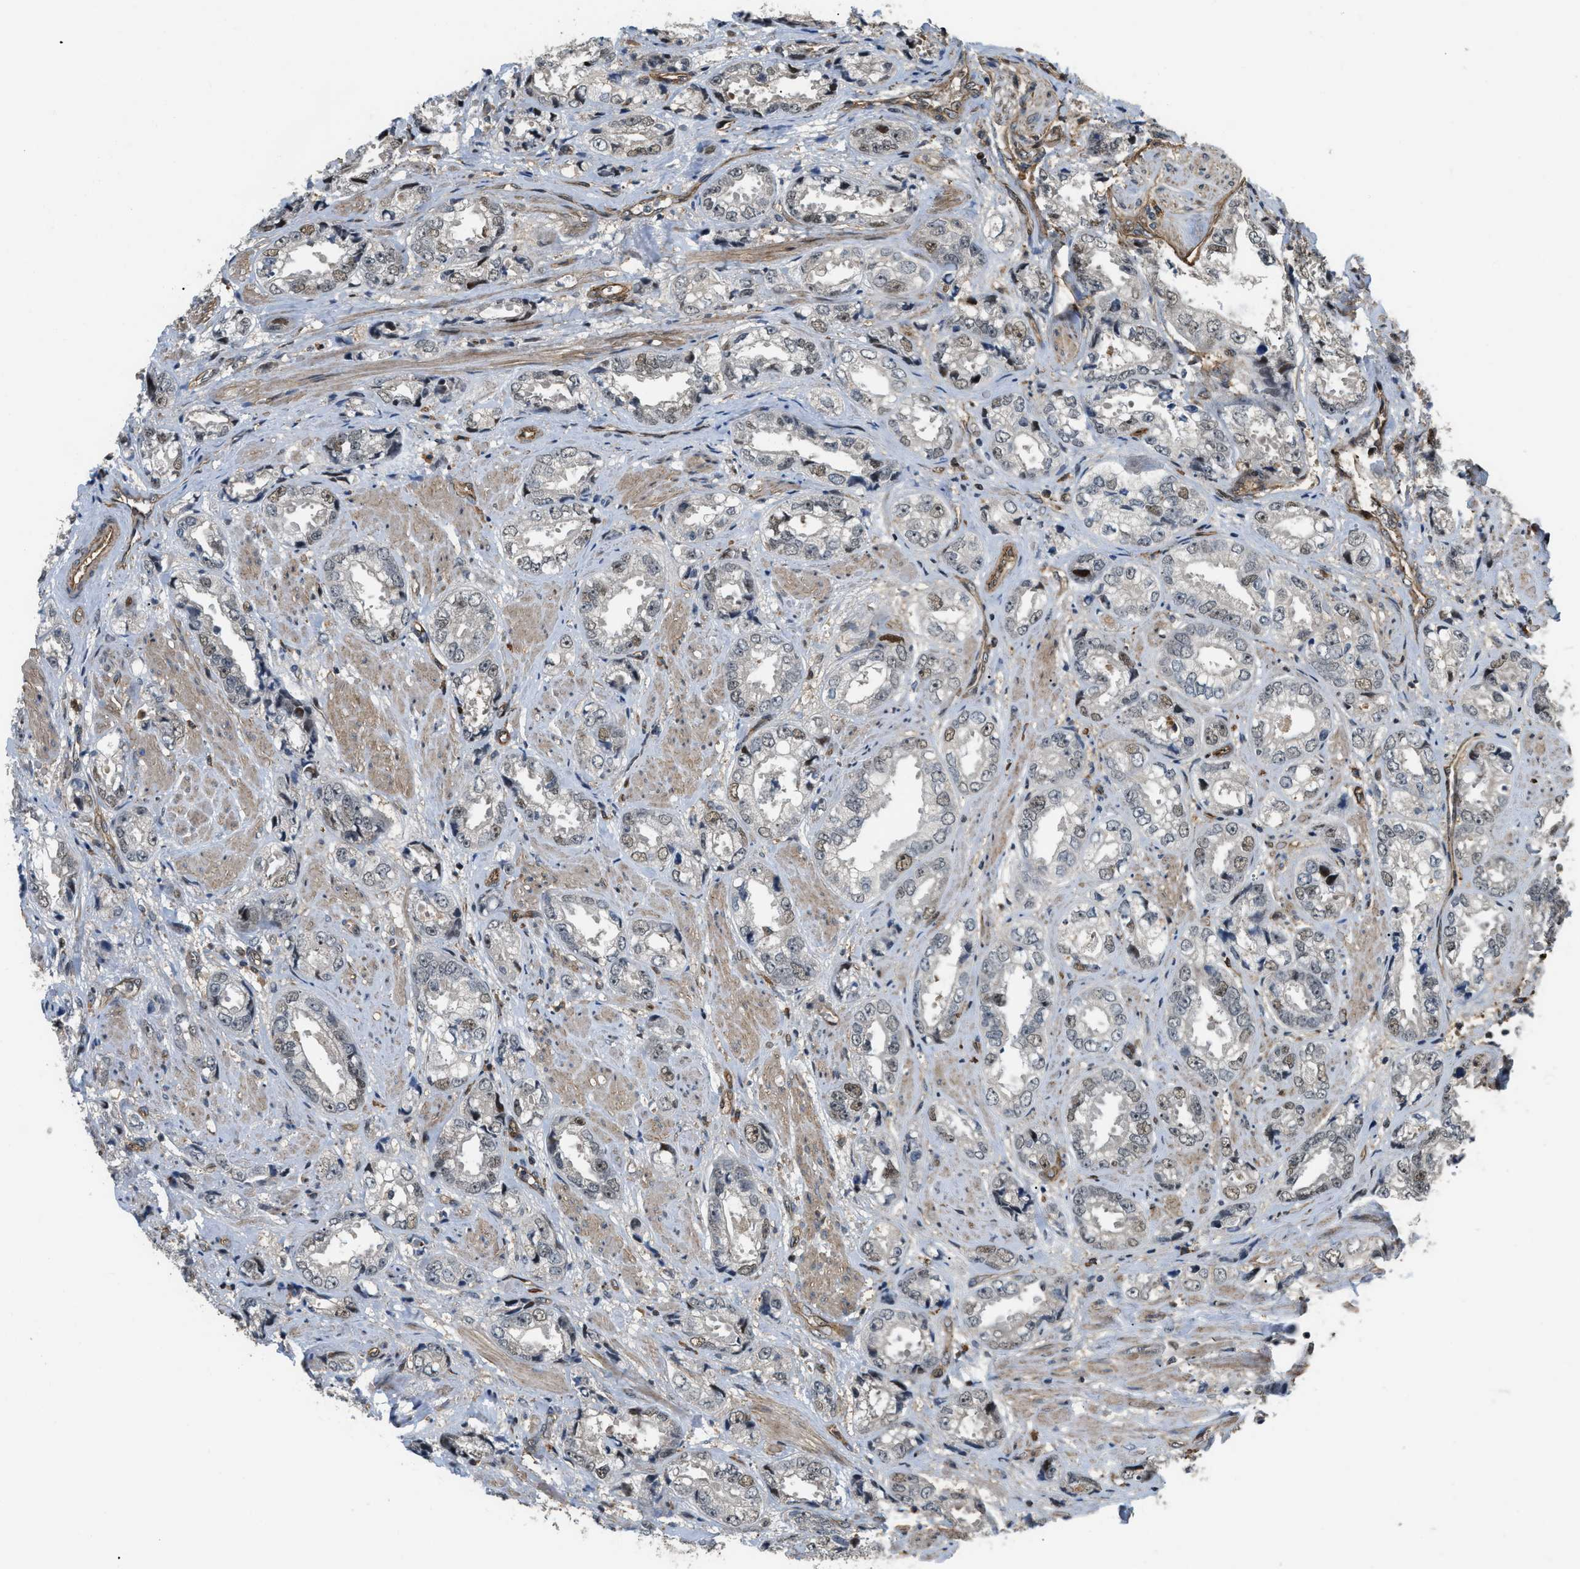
{"staining": {"intensity": "negative", "quantity": "none", "location": "none"}, "tissue": "prostate cancer", "cell_type": "Tumor cells", "image_type": "cancer", "snomed": [{"axis": "morphology", "description": "Adenocarcinoma, High grade"}, {"axis": "topography", "description": "Prostate"}], "caption": "Immunohistochemical staining of human prostate cancer (adenocarcinoma (high-grade)) demonstrates no significant expression in tumor cells. Nuclei are stained in blue.", "gene": "LTA4H", "patient": {"sex": "male", "age": 61}}